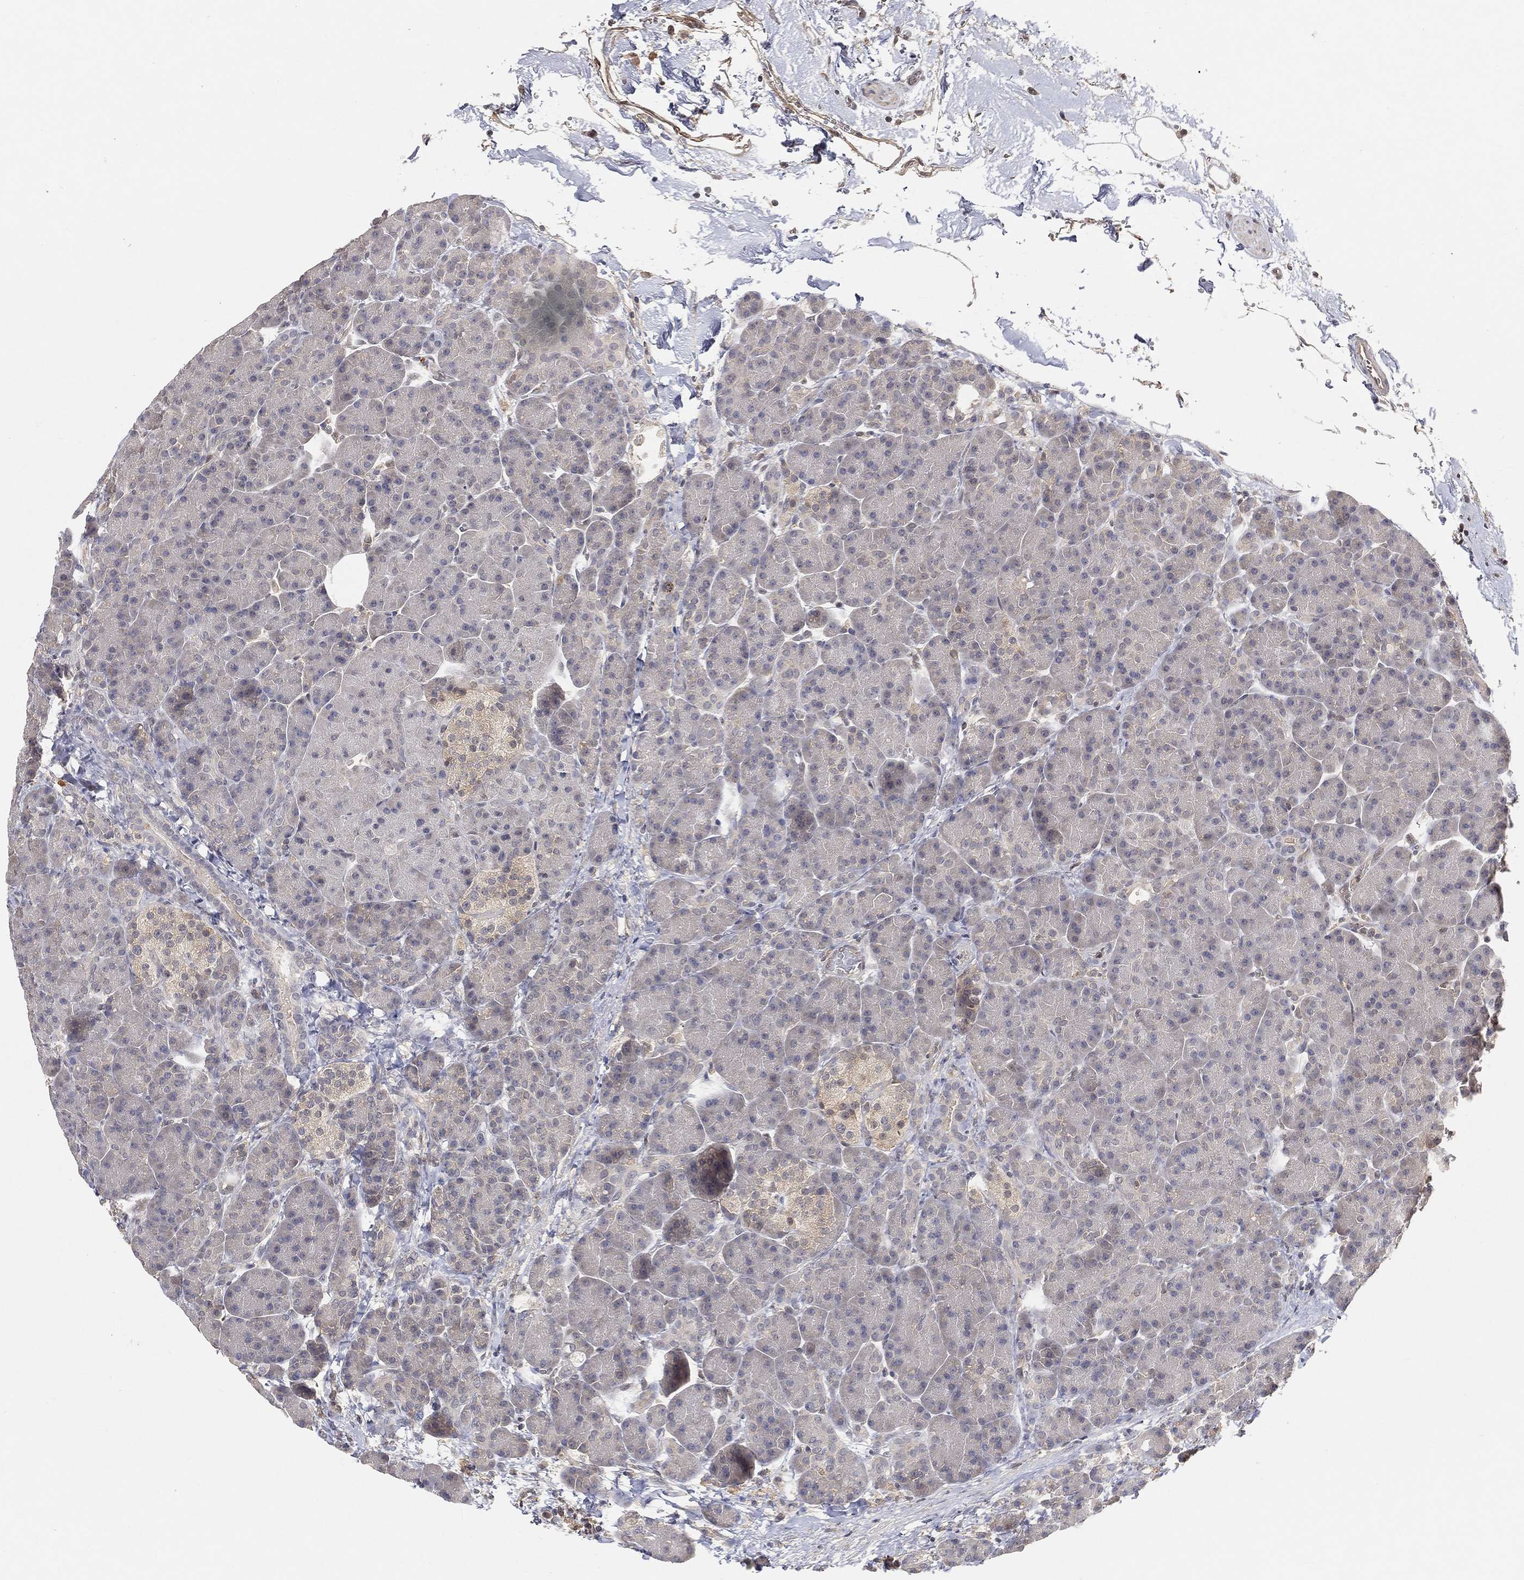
{"staining": {"intensity": "negative", "quantity": "none", "location": "none"}, "tissue": "pancreas", "cell_type": "Exocrine glandular cells", "image_type": "normal", "snomed": [{"axis": "morphology", "description": "Normal tissue, NOS"}, {"axis": "topography", "description": "Pancreas"}], "caption": "Immunohistochemical staining of benign human pancreas exhibits no significant expression in exocrine glandular cells. (DAB (3,3'-diaminobenzidine) immunohistochemistry with hematoxylin counter stain).", "gene": "MAPK1", "patient": {"sex": "female", "age": 63}}